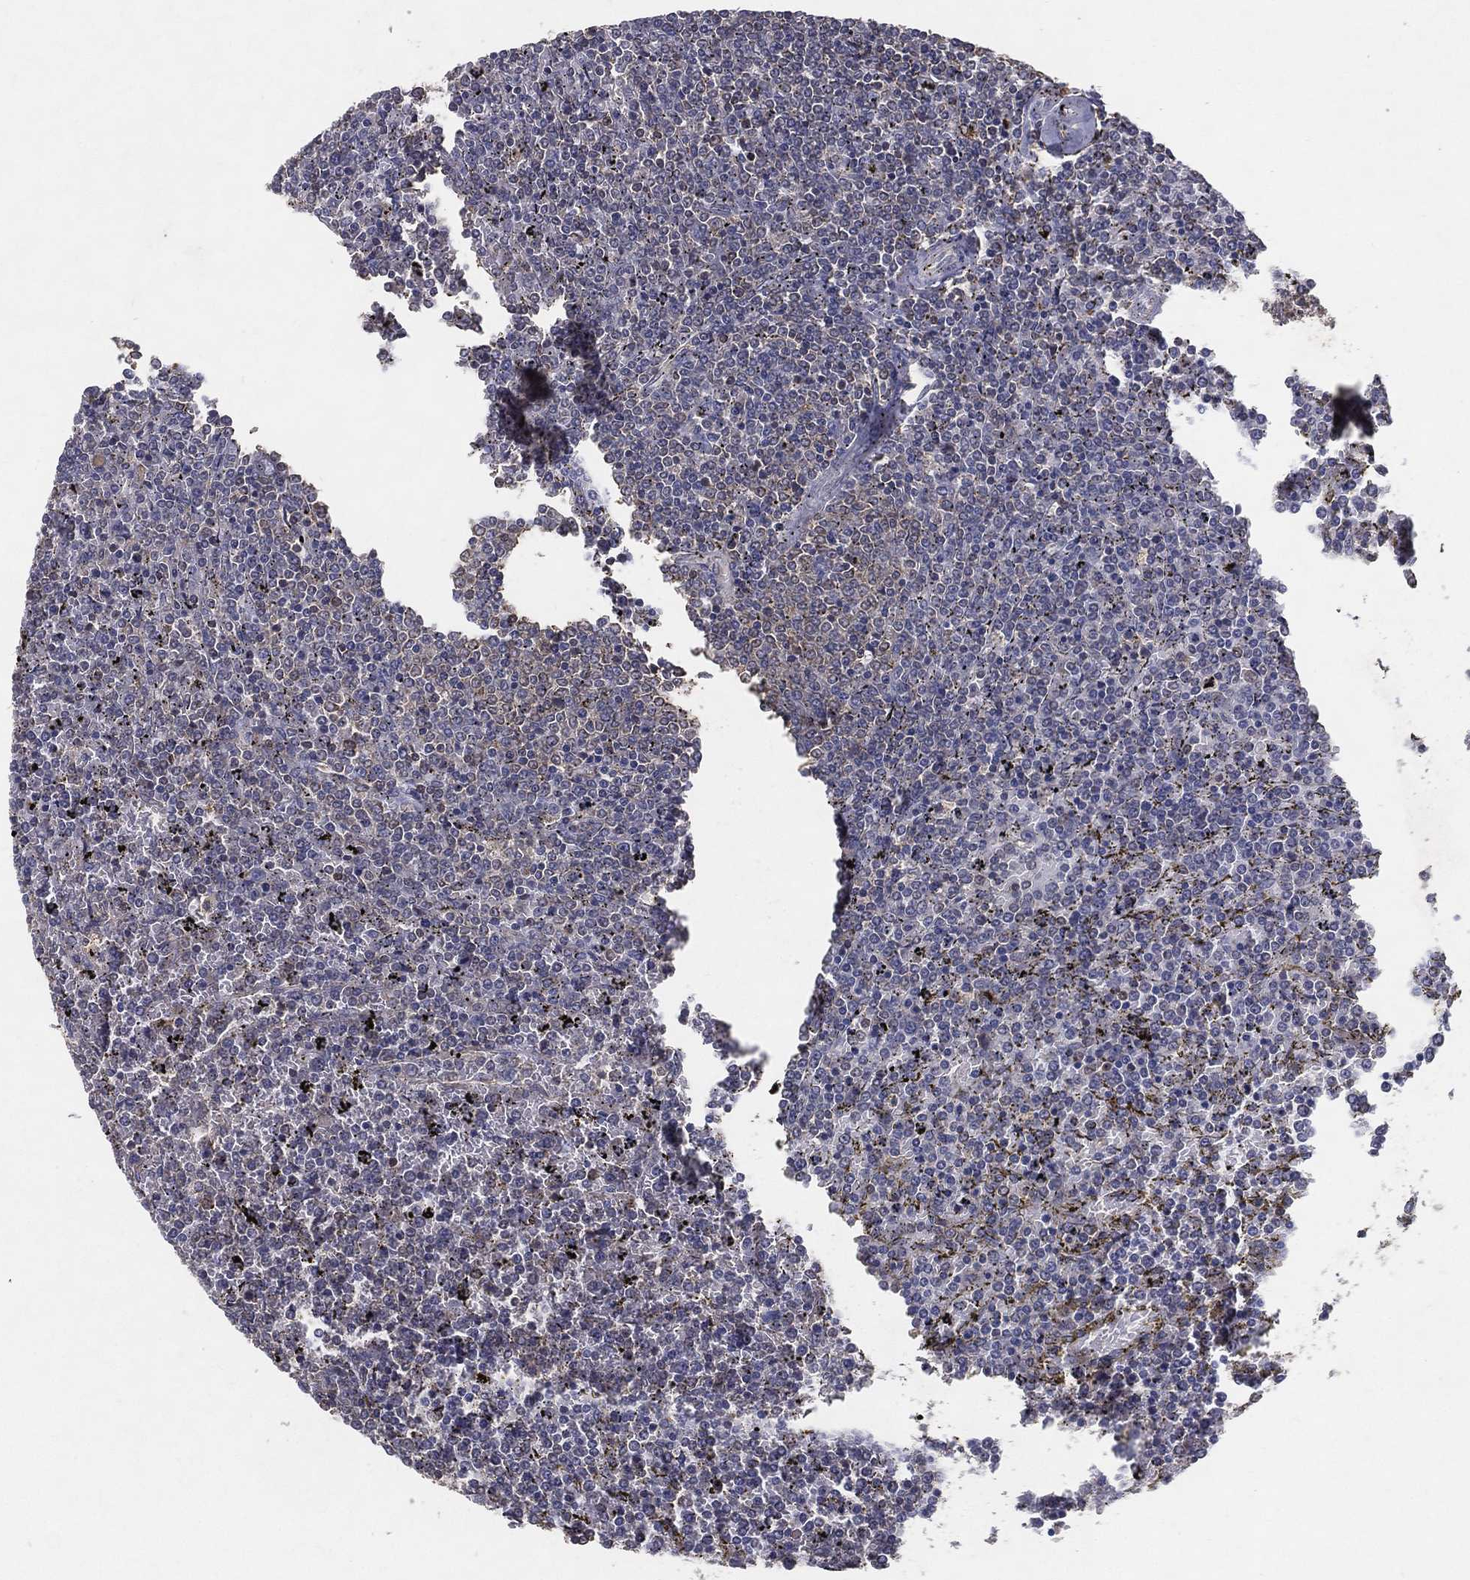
{"staining": {"intensity": "negative", "quantity": "none", "location": "none"}, "tissue": "lymphoma", "cell_type": "Tumor cells", "image_type": "cancer", "snomed": [{"axis": "morphology", "description": "Malignant lymphoma, non-Hodgkin's type, Low grade"}, {"axis": "topography", "description": "Spleen"}], "caption": "Immunohistochemistry (IHC) photomicrograph of malignant lymphoma, non-Hodgkin's type (low-grade) stained for a protein (brown), which exhibits no staining in tumor cells.", "gene": "MT-ND1", "patient": {"sex": "female", "age": 77}}